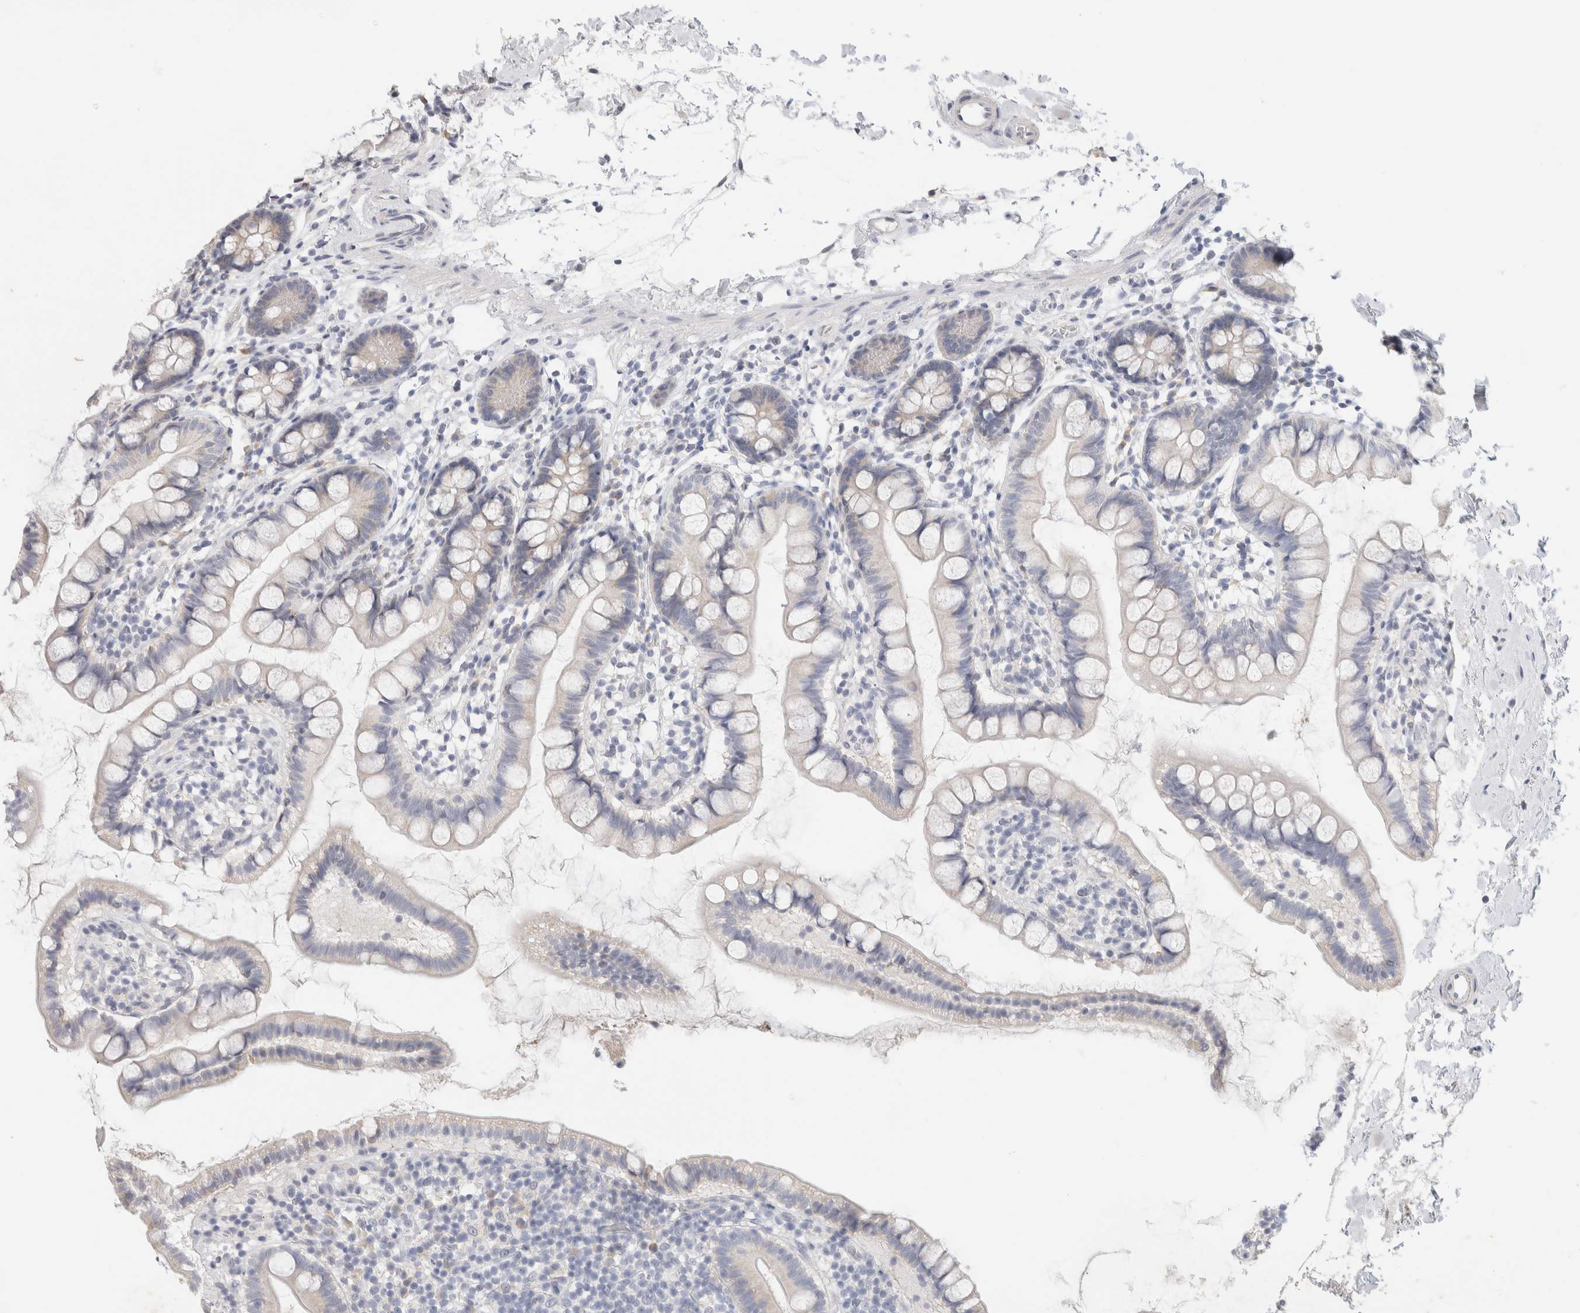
{"staining": {"intensity": "negative", "quantity": "none", "location": "none"}, "tissue": "small intestine", "cell_type": "Glandular cells", "image_type": "normal", "snomed": [{"axis": "morphology", "description": "Normal tissue, NOS"}, {"axis": "topography", "description": "Small intestine"}], "caption": "This is an immunohistochemistry (IHC) image of benign small intestine. There is no expression in glandular cells.", "gene": "NEFM", "patient": {"sex": "female", "age": 84}}